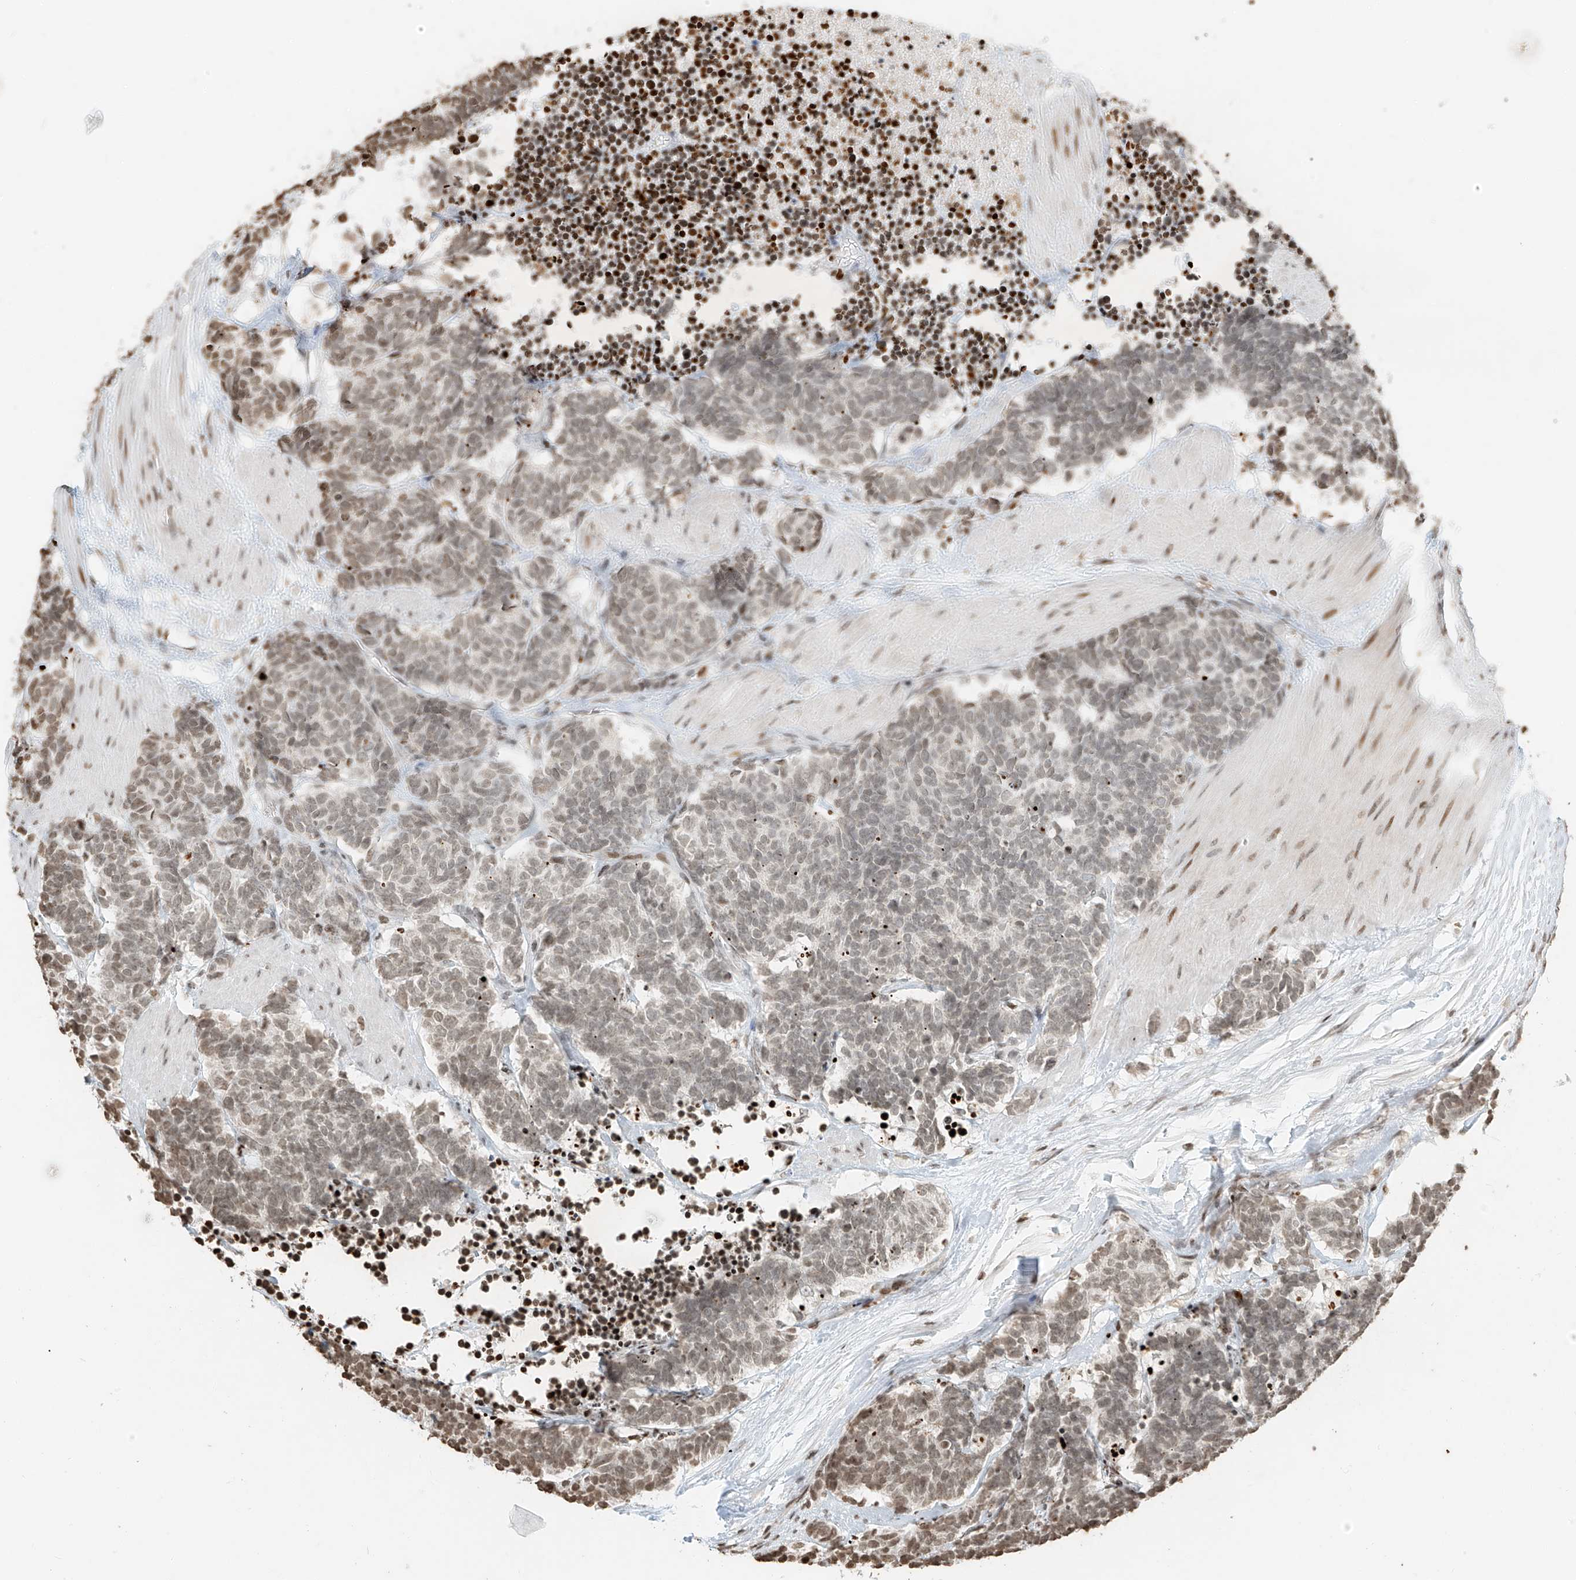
{"staining": {"intensity": "moderate", "quantity": "<25%", "location": "nuclear"}, "tissue": "carcinoid", "cell_type": "Tumor cells", "image_type": "cancer", "snomed": [{"axis": "morphology", "description": "Carcinoma, NOS"}, {"axis": "morphology", "description": "Carcinoid, malignant, NOS"}, {"axis": "topography", "description": "Urinary bladder"}], "caption": "Tumor cells exhibit low levels of moderate nuclear expression in about <25% of cells in carcinoid.", "gene": "C17orf58", "patient": {"sex": "male", "age": 57}}